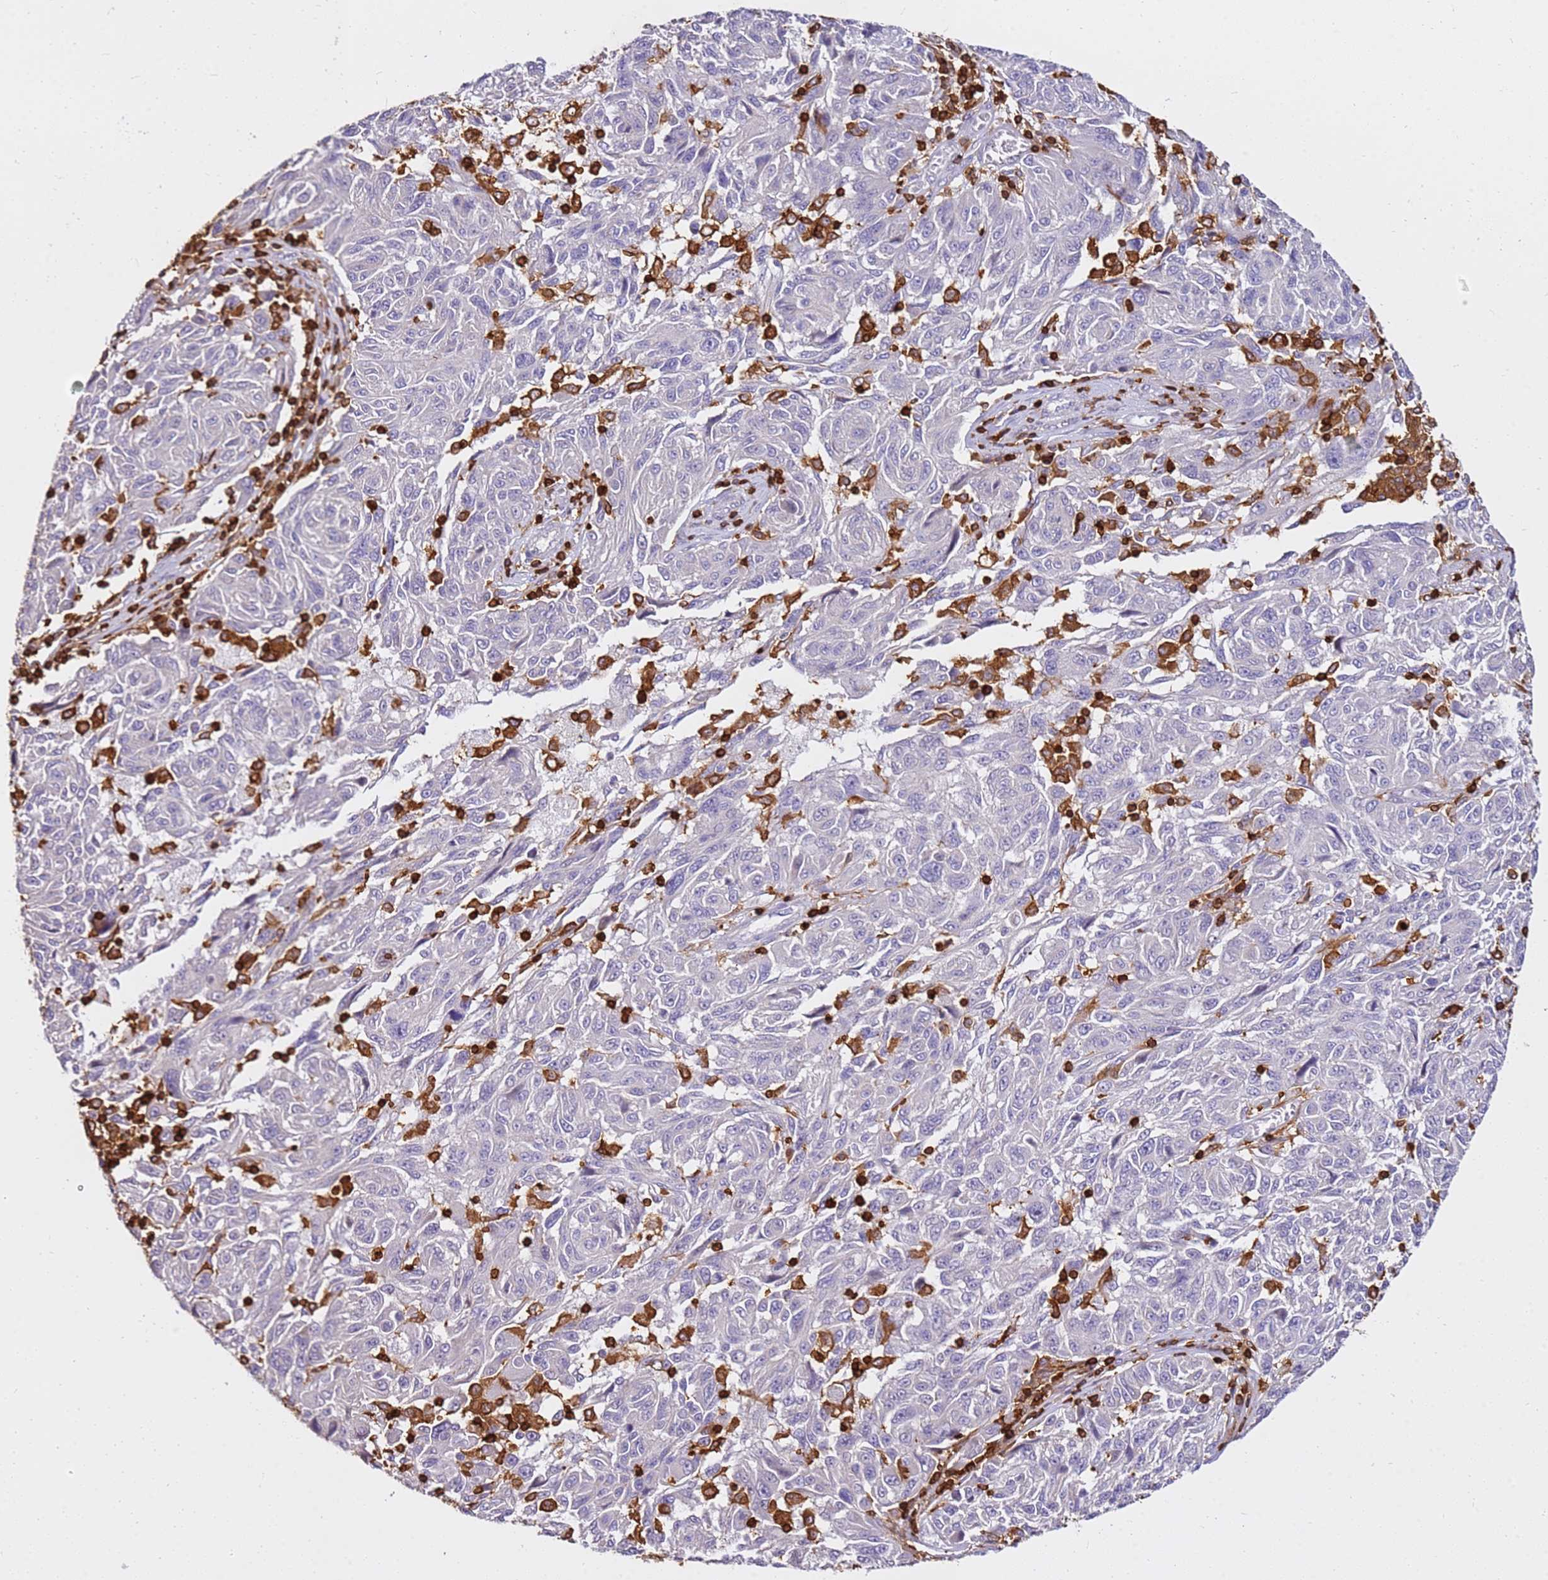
{"staining": {"intensity": "negative", "quantity": "none", "location": "none"}, "tissue": "melanoma", "cell_type": "Tumor cells", "image_type": "cancer", "snomed": [{"axis": "morphology", "description": "Malignant melanoma, NOS"}, {"axis": "topography", "description": "Skin"}], "caption": "Human malignant melanoma stained for a protein using immunohistochemistry (IHC) shows no expression in tumor cells.", "gene": "CORO1A", "patient": {"sex": "male", "age": 53}}